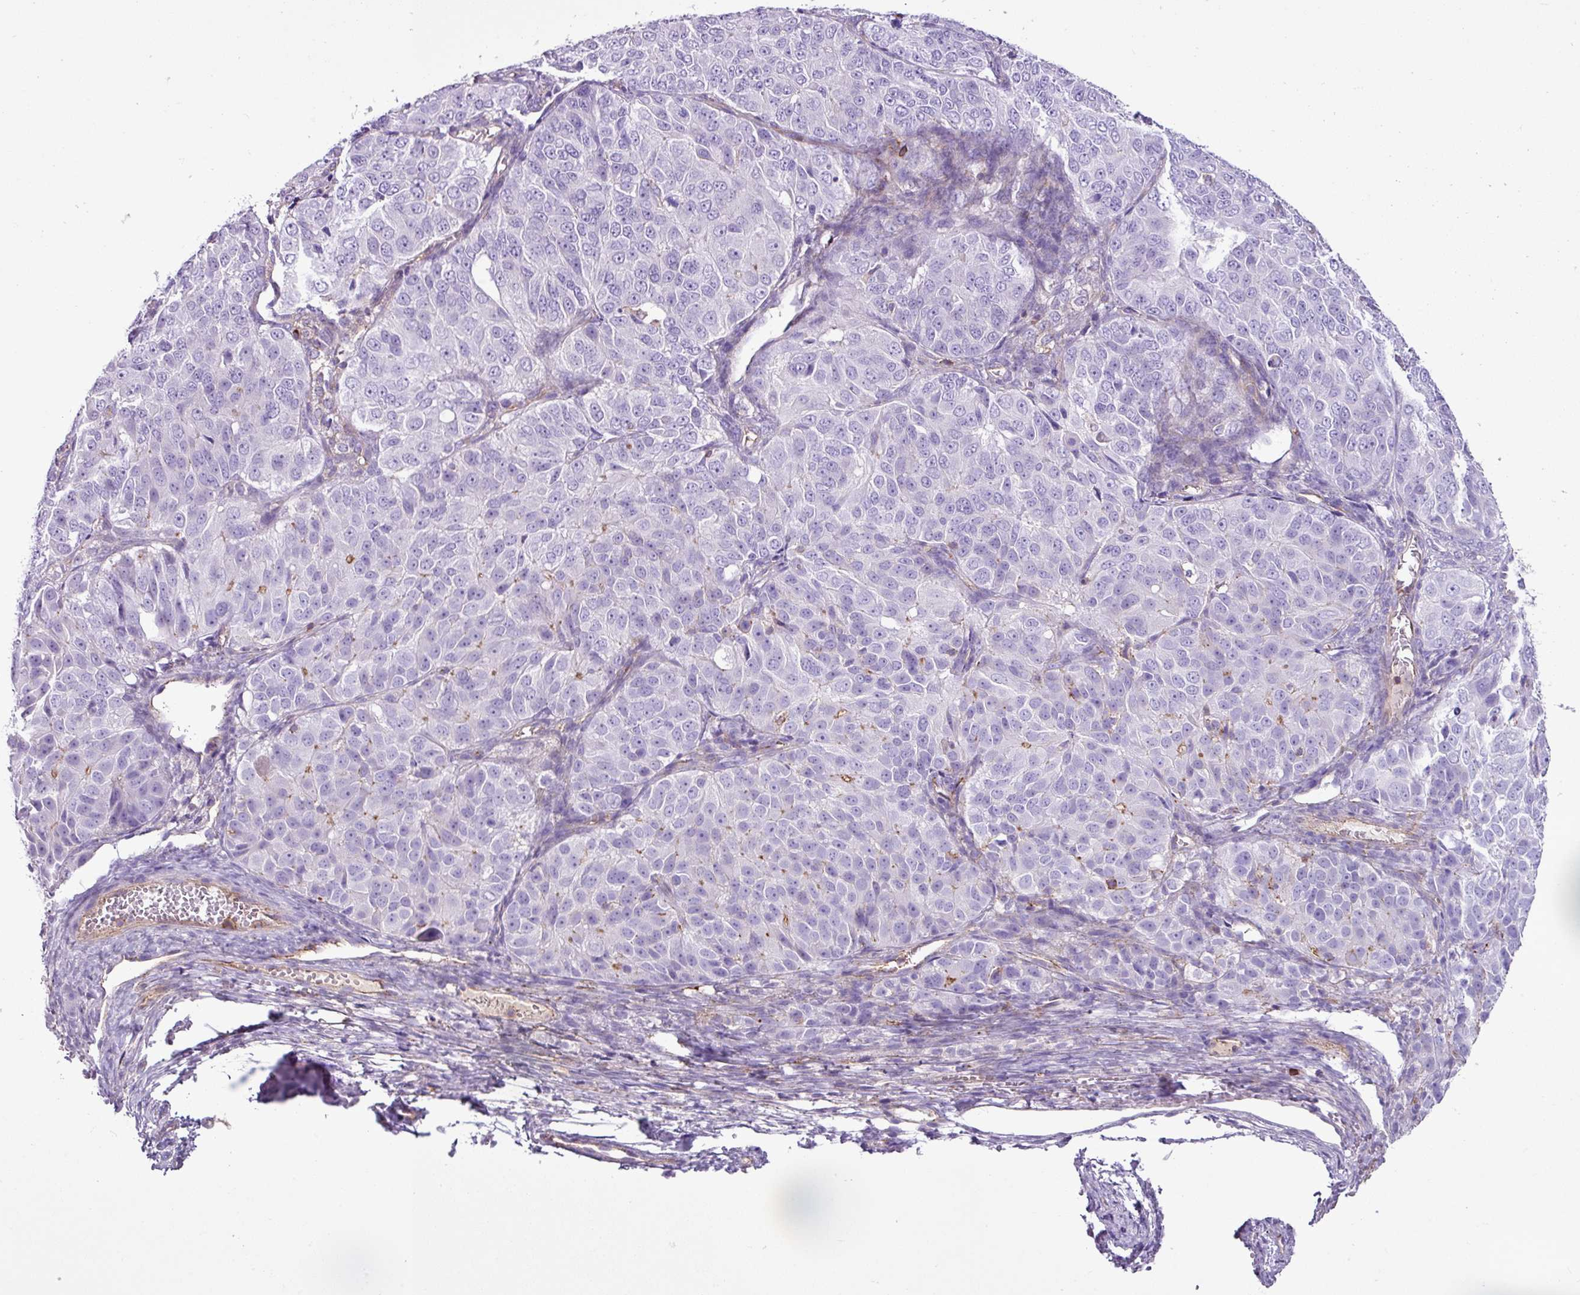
{"staining": {"intensity": "negative", "quantity": "none", "location": "none"}, "tissue": "ovarian cancer", "cell_type": "Tumor cells", "image_type": "cancer", "snomed": [{"axis": "morphology", "description": "Carcinoma, endometroid"}, {"axis": "topography", "description": "Ovary"}], "caption": "Human endometroid carcinoma (ovarian) stained for a protein using immunohistochemistry (IHC) shows no staining in tumor cells.", "gene": "EME2", "patient": {"sex": "female", "age": 51}}